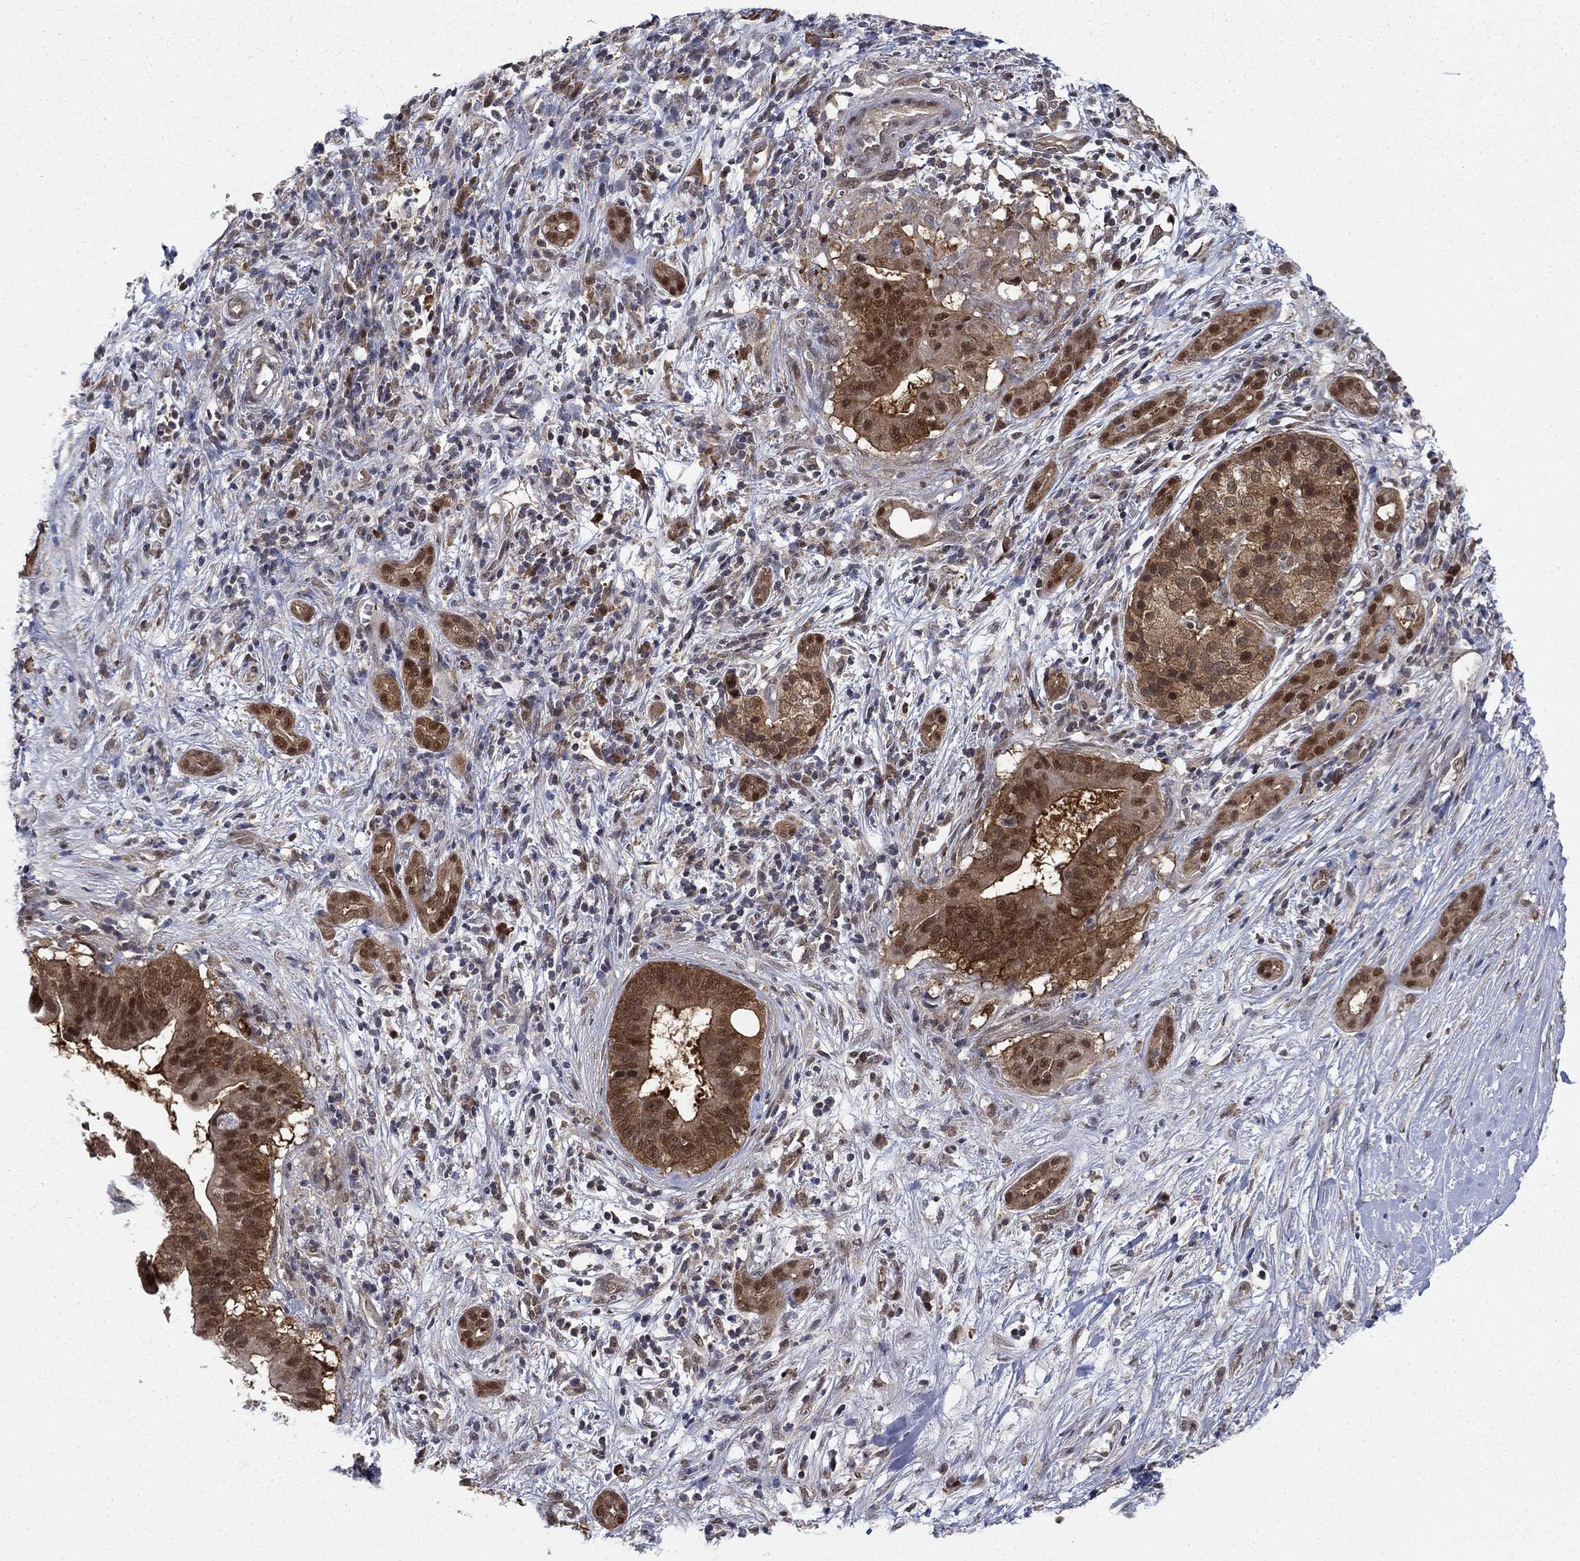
{"staining": {"intensity": "moderate", "quantity": ">75%", "location": "cytoplasmic/membranous,nuclear"}, "tissue": "pancreatic cancer", "cell_type": "Tumor cells", "image_type": "cancer", "snomed": [{"axis": "morphology", "description": "Adenocarcinoma, NOS"}, {"axis": "topography", "description": "Pancreas"}], "caption": "Pancreatic cancer stained with DAB immunohistochemistry (IHC) reveals medium levels of moderate cytoplasmic/membranous and nuclear staining in approximately >75% of tumor cells. Nuclei are stained in blue.", "gene": "FKBP4", "patient": {"sex": "male", "age": 61}}